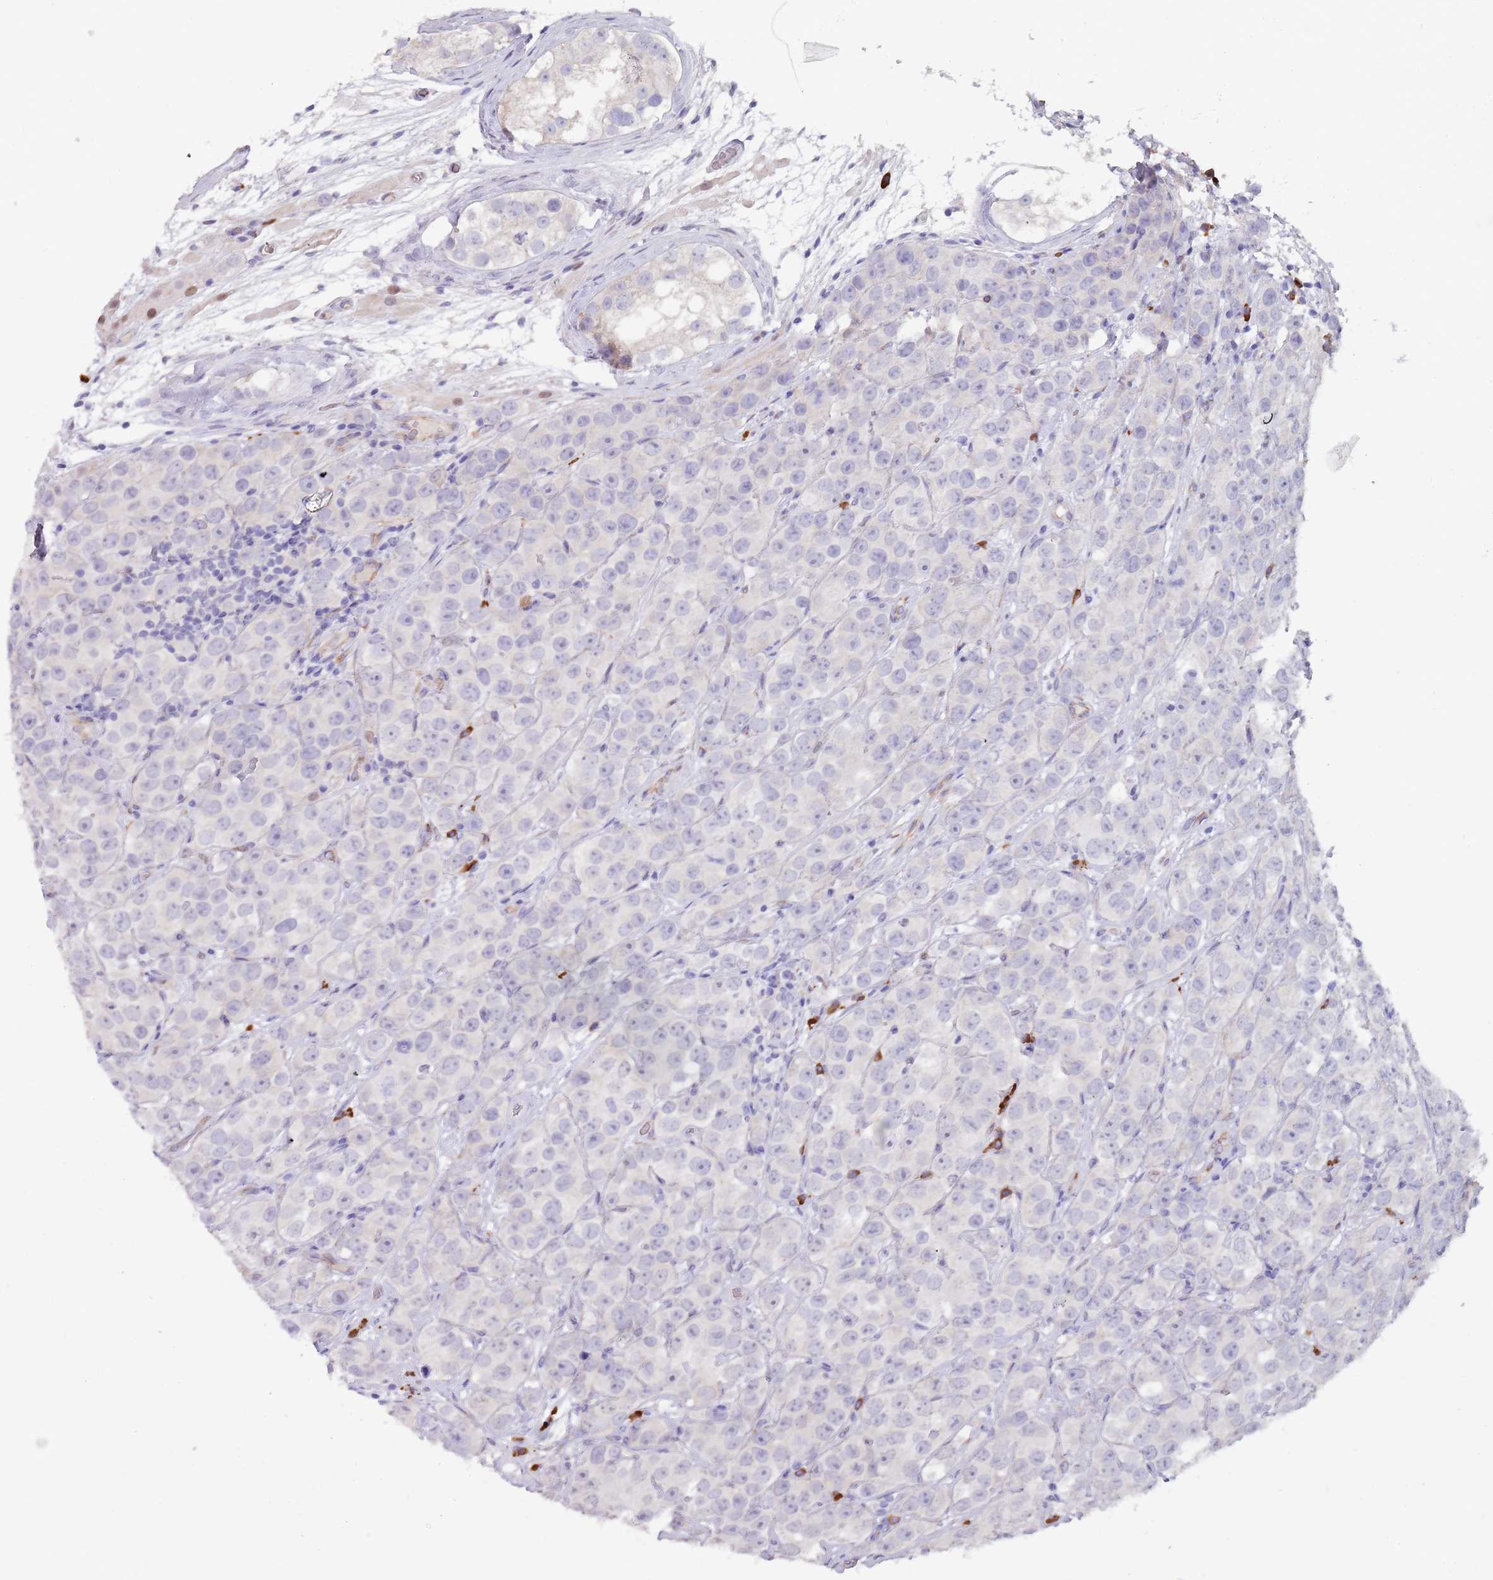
{"staining": {"intensity": "negative", "quantity": "none", "location": "none"}, "tissue": "testis cancer", "cell_type": "Tumor cells", "image_type": "cancer", "snomed": [{"axis": "morphology", "description": "Seminoma, NOS"}, {"axis": "topography", "description": "Testis"}], "caption": "Tumor cells are negative for brown protein staining in testis cancer (seminoma).", "gene": "TNRC6C", "patient": {"sex": "male", "age": 28}}